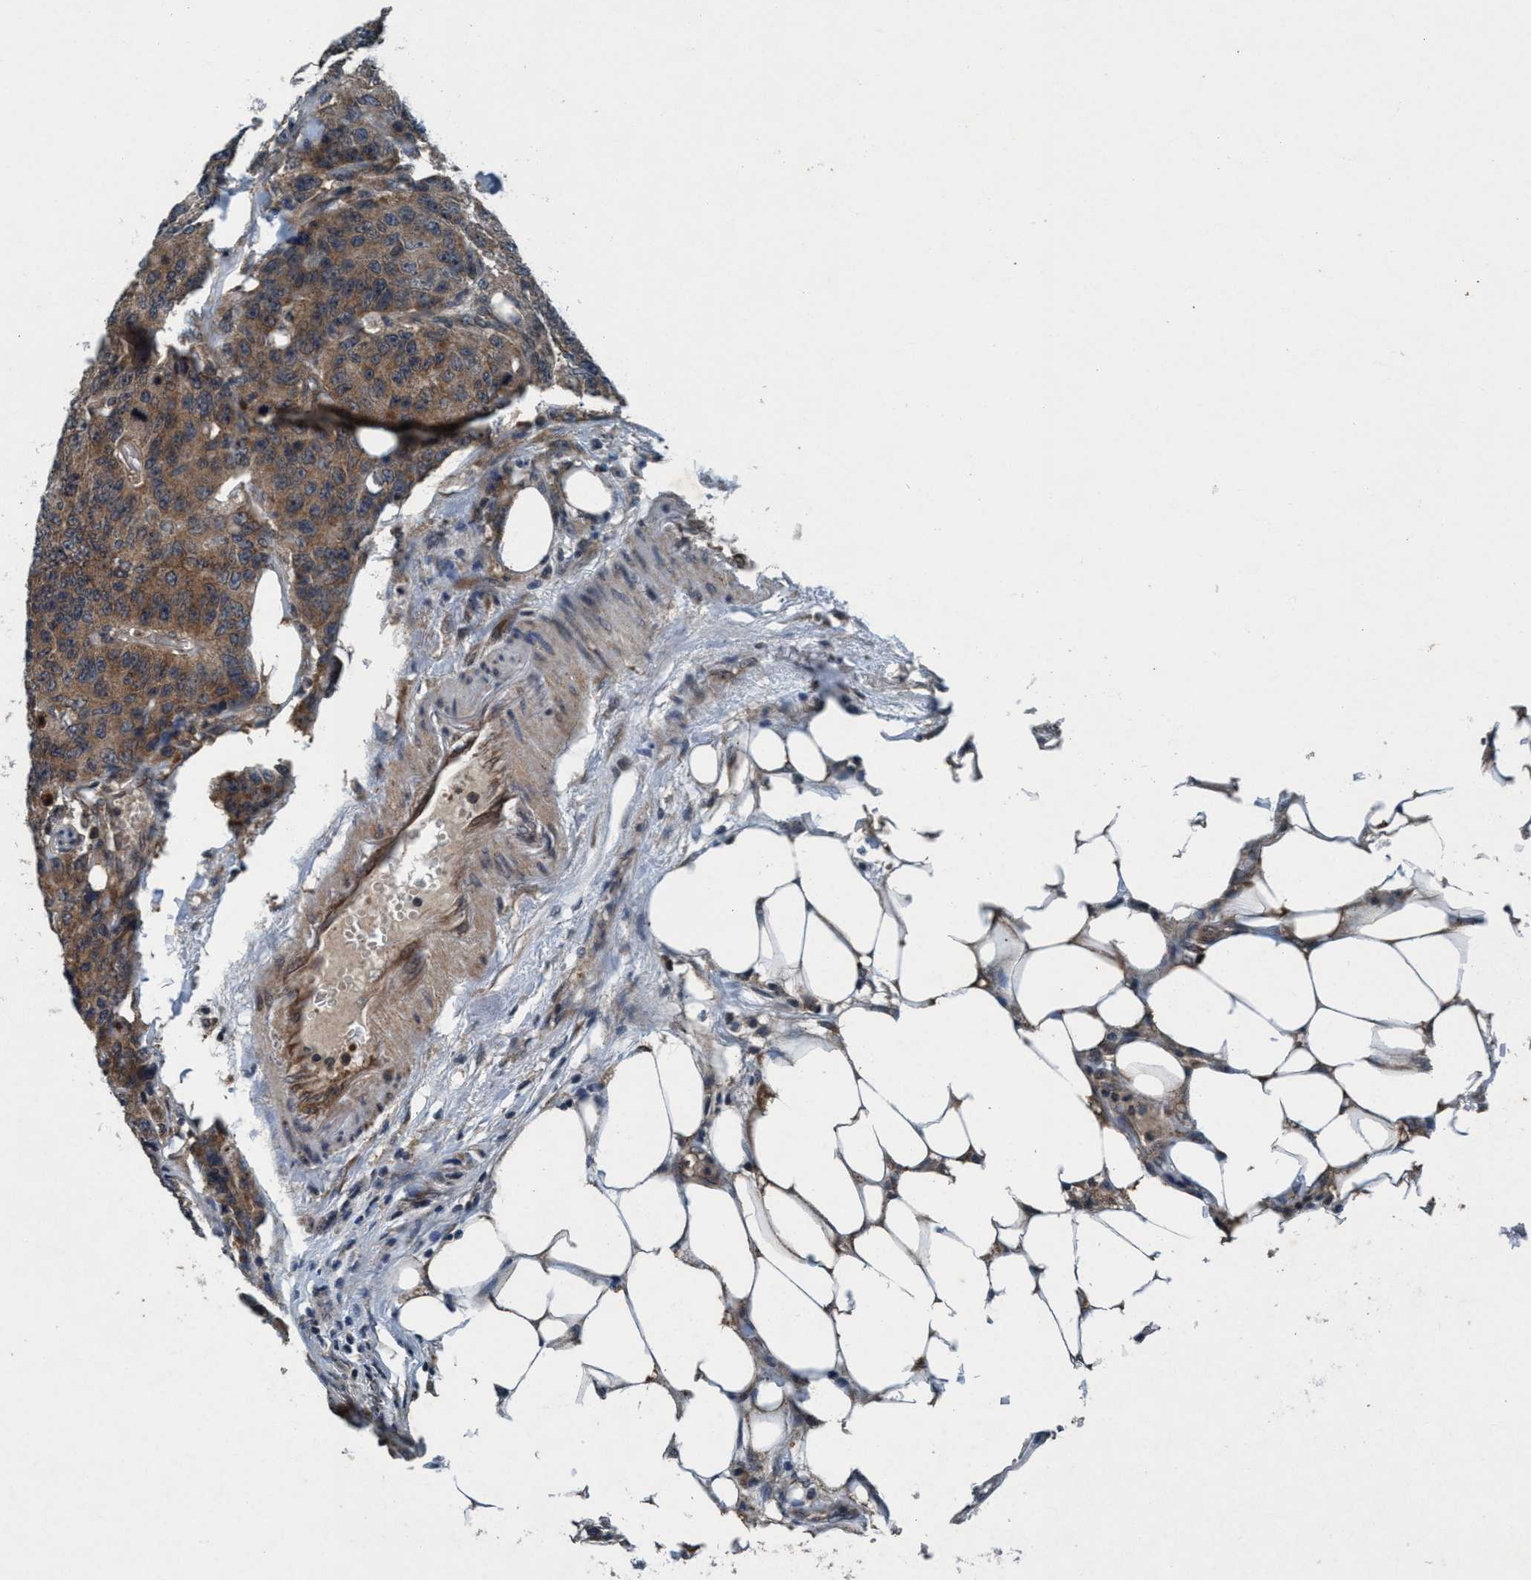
{"staining": {"intensity": "moderate", "quantity": ">75%", "location": "cytoplasmic/membranous"}, "tissue": "colorectal cancer", "cell_type": "Tumor cells", "image_type": "cancer", "snomed": [{"axis": "morphology", "description": "Adenocarcinoma, NOS"}, {"axis": "topography", "description": "Colon"}], "caption": "Colorectal cancer was stained to show a protein in brown. There is medium levels of moderate cytoplasmic/membranous positivity in approximately >75% of tumor cells.", "gene": "AKT1S1", "patient": {"sex": "female", "age": 86}}